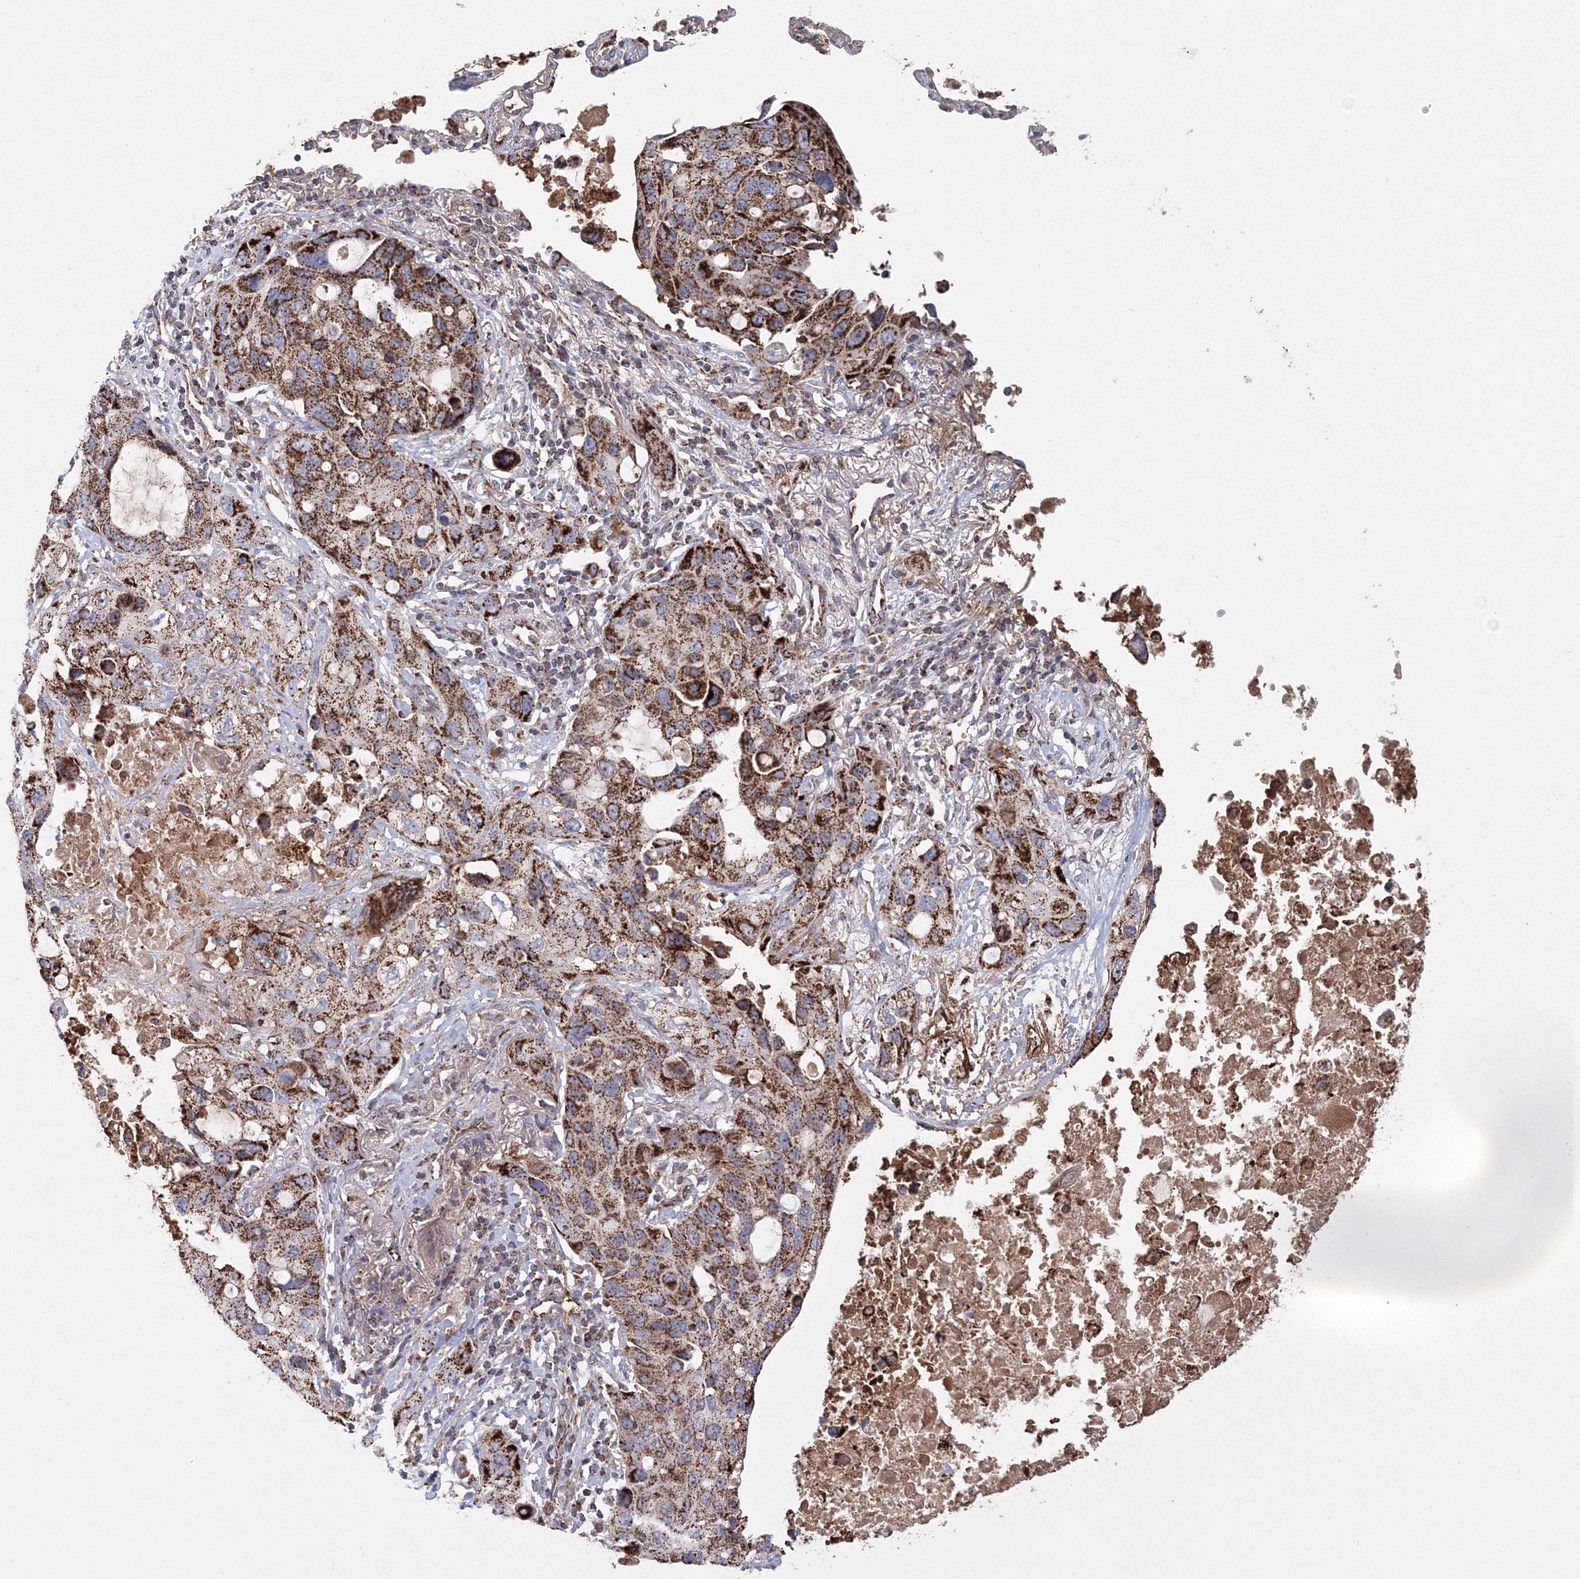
{"staining": {"intensity": "strong", "quantity": ">75%", "location": "cytoplasmic/membranous"}, "tissue": "lung cancer", "cell_type": "Tumor cells", "image_type": "cancer", "snomed": [{"axis": "morphology", "description": "Squamous cell carcinoma, NOS"}, {"axis": "topography", "description": "Lung"}], "caption": "A high-resolution image shows immunohistochemistry staining of lung cancer (squamous cell carcinoma), which demonstrates strong cytoplasmic/membranous expression in about >75% of tumor cells. (Stains: DAB (3,3'-diaminobenzidine) in brown, nuclei in blue, Microscopy: brightfield microscopy at high magnification).", "gene": "GRPEL1", "patient": {"sex": "female", "age": 73}}